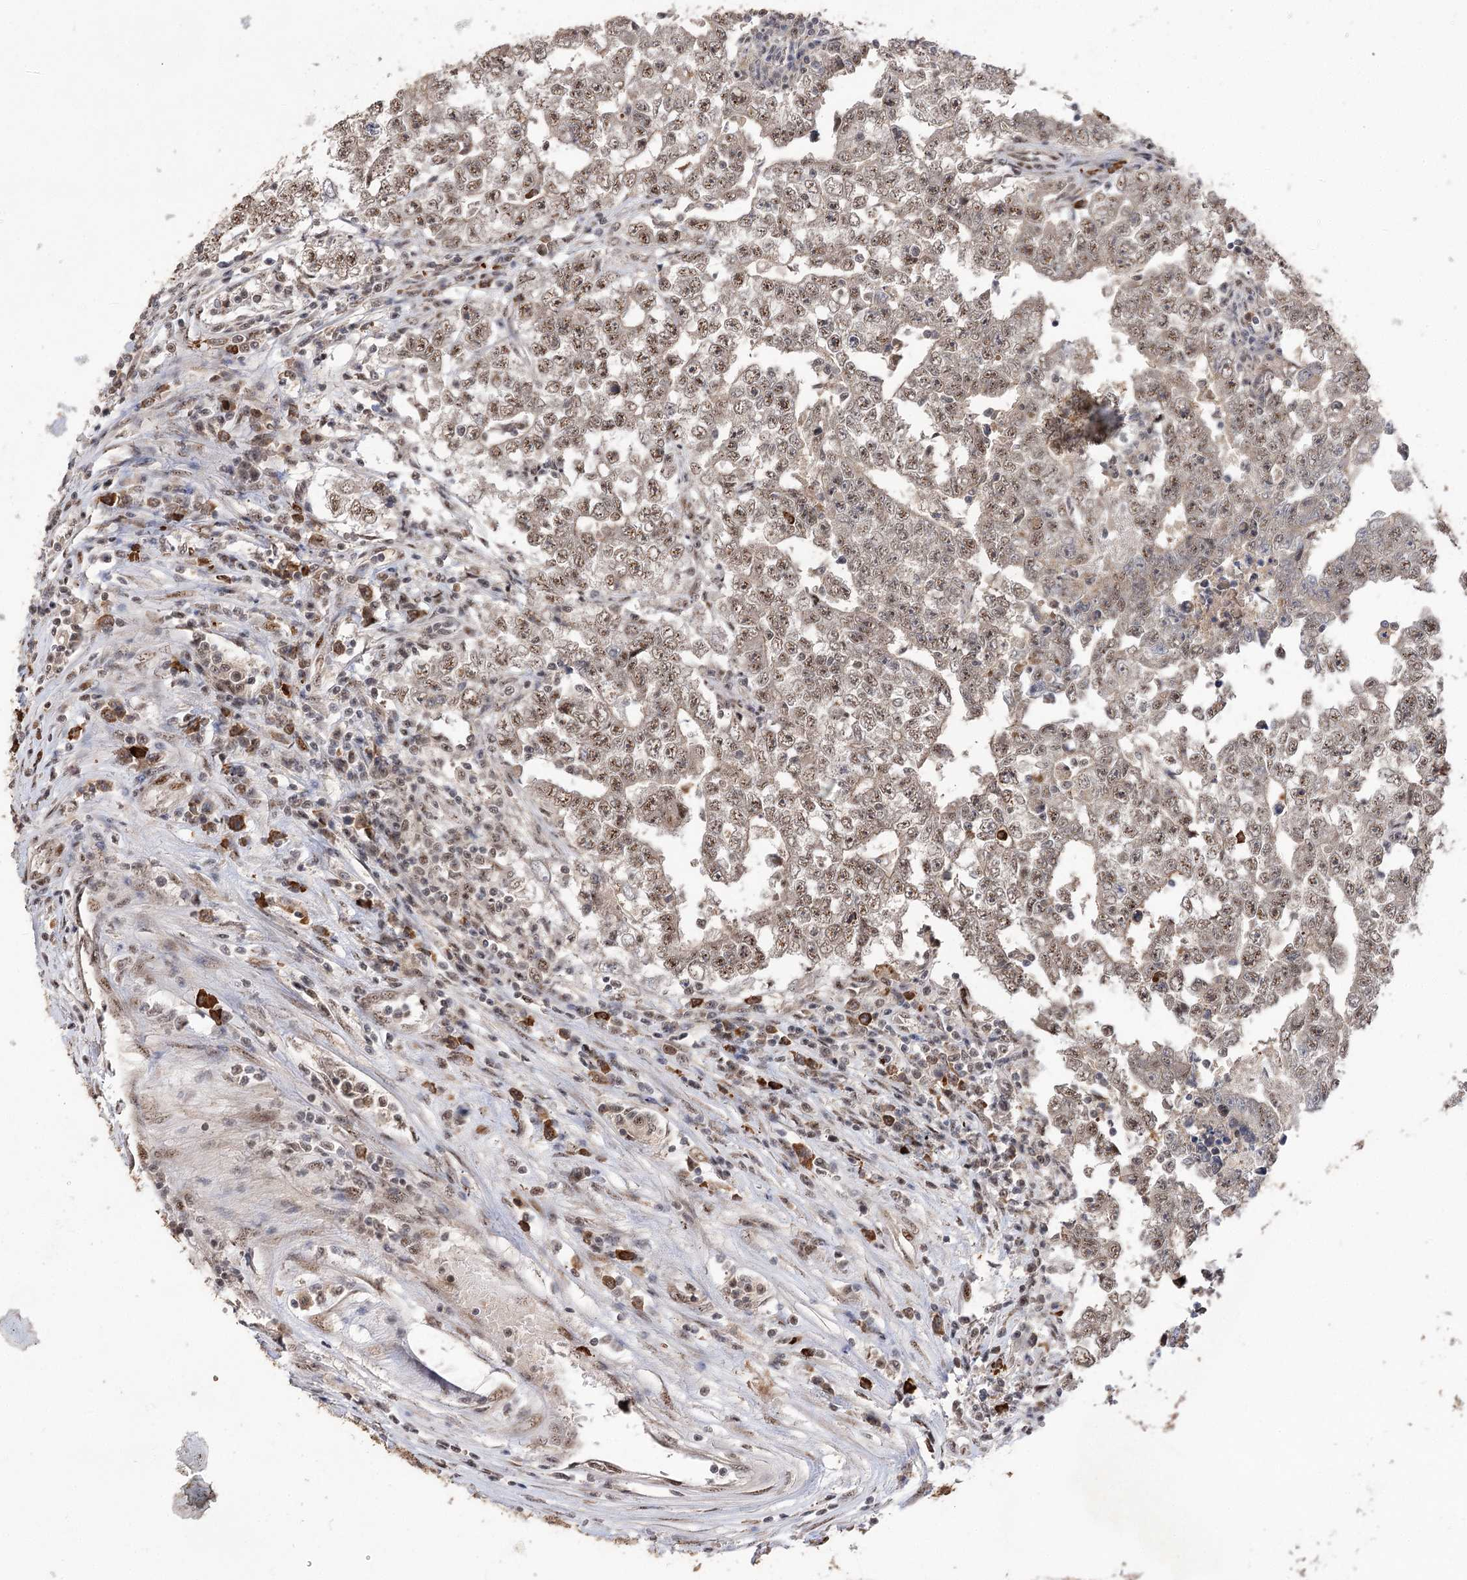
{"staining": {"intensity": "weak", "quantity": ">75%", "location": "nuclear"}, "tissue": "testis cancer", "cell_type": "Tumor cells", "image_type": "cancer", "snomed": [{"axis": "morphology", "description": "Carcinoma, Embryonal, NOS"}, {"axis": "topography", "description": "Testis"}], "caption": "Testis embryonal carcinoma stained with DAB (3,3'-diaminobenzidine) IHC demonstrates low levels of weak nuclear expression in about >75% of tumor cells.", "gene": "PYROXD1", "patient": {"sex": "male", "age": 25}}